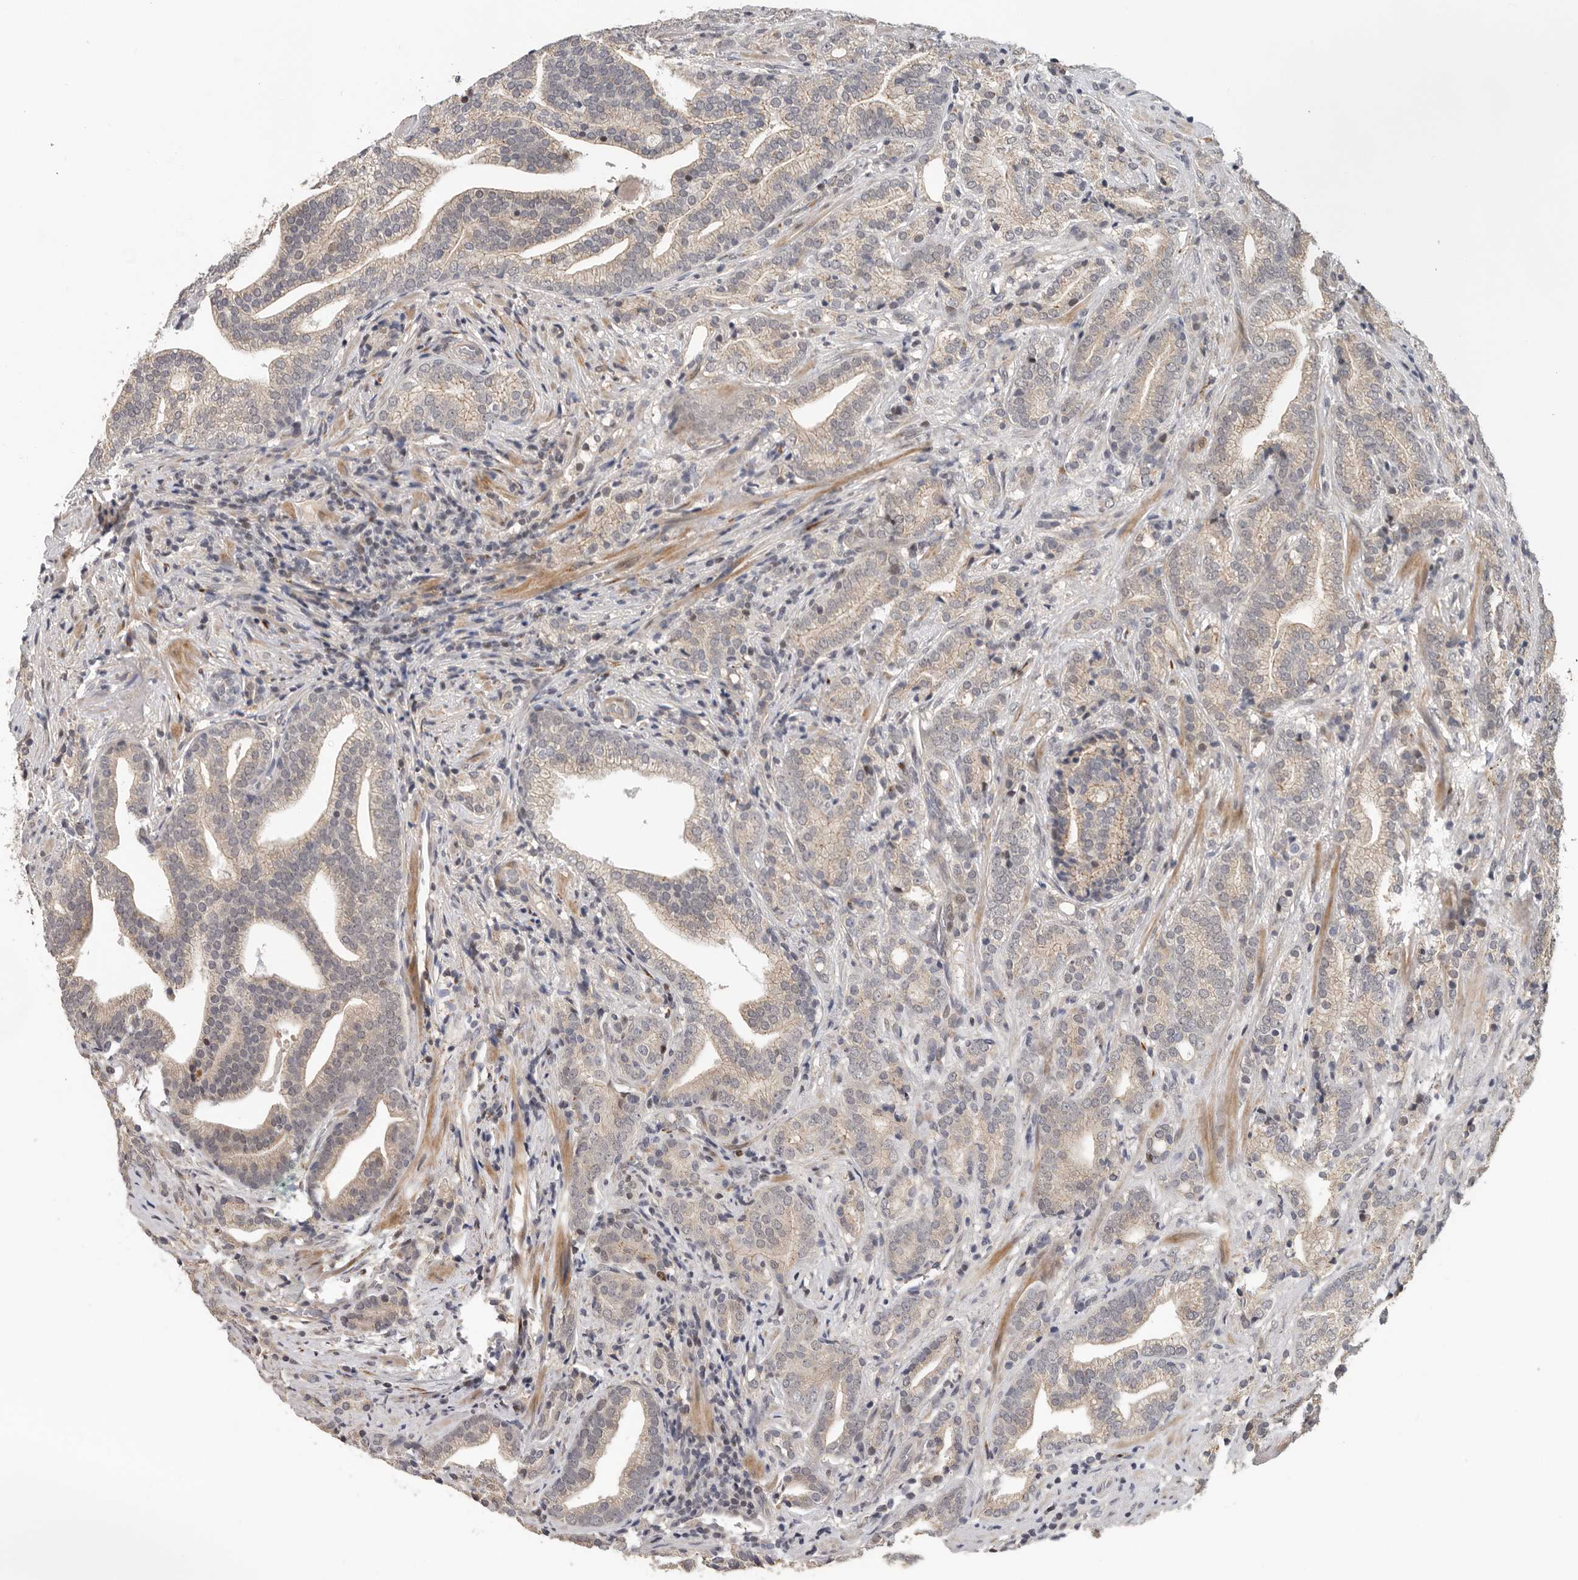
{"staining": {"intensity": "negative", "quantity": "none", "location": "none"}, "tissue": "prostate cancer", "cell_type": "Tumor cells", "image_type": "cancer", "snomed": [{"axis": "morphology", "description": "Adenocarcinoma, High grade"}, {"axis": "topography", "description": "Prostate"}], "caption": "Histopathology image shows no protein positivity in tumor cells of prostate adenocarcinoma (high-grade) tissue.", "gene": "HENMT1", "patient": {"sex": "male", "age": 57}}